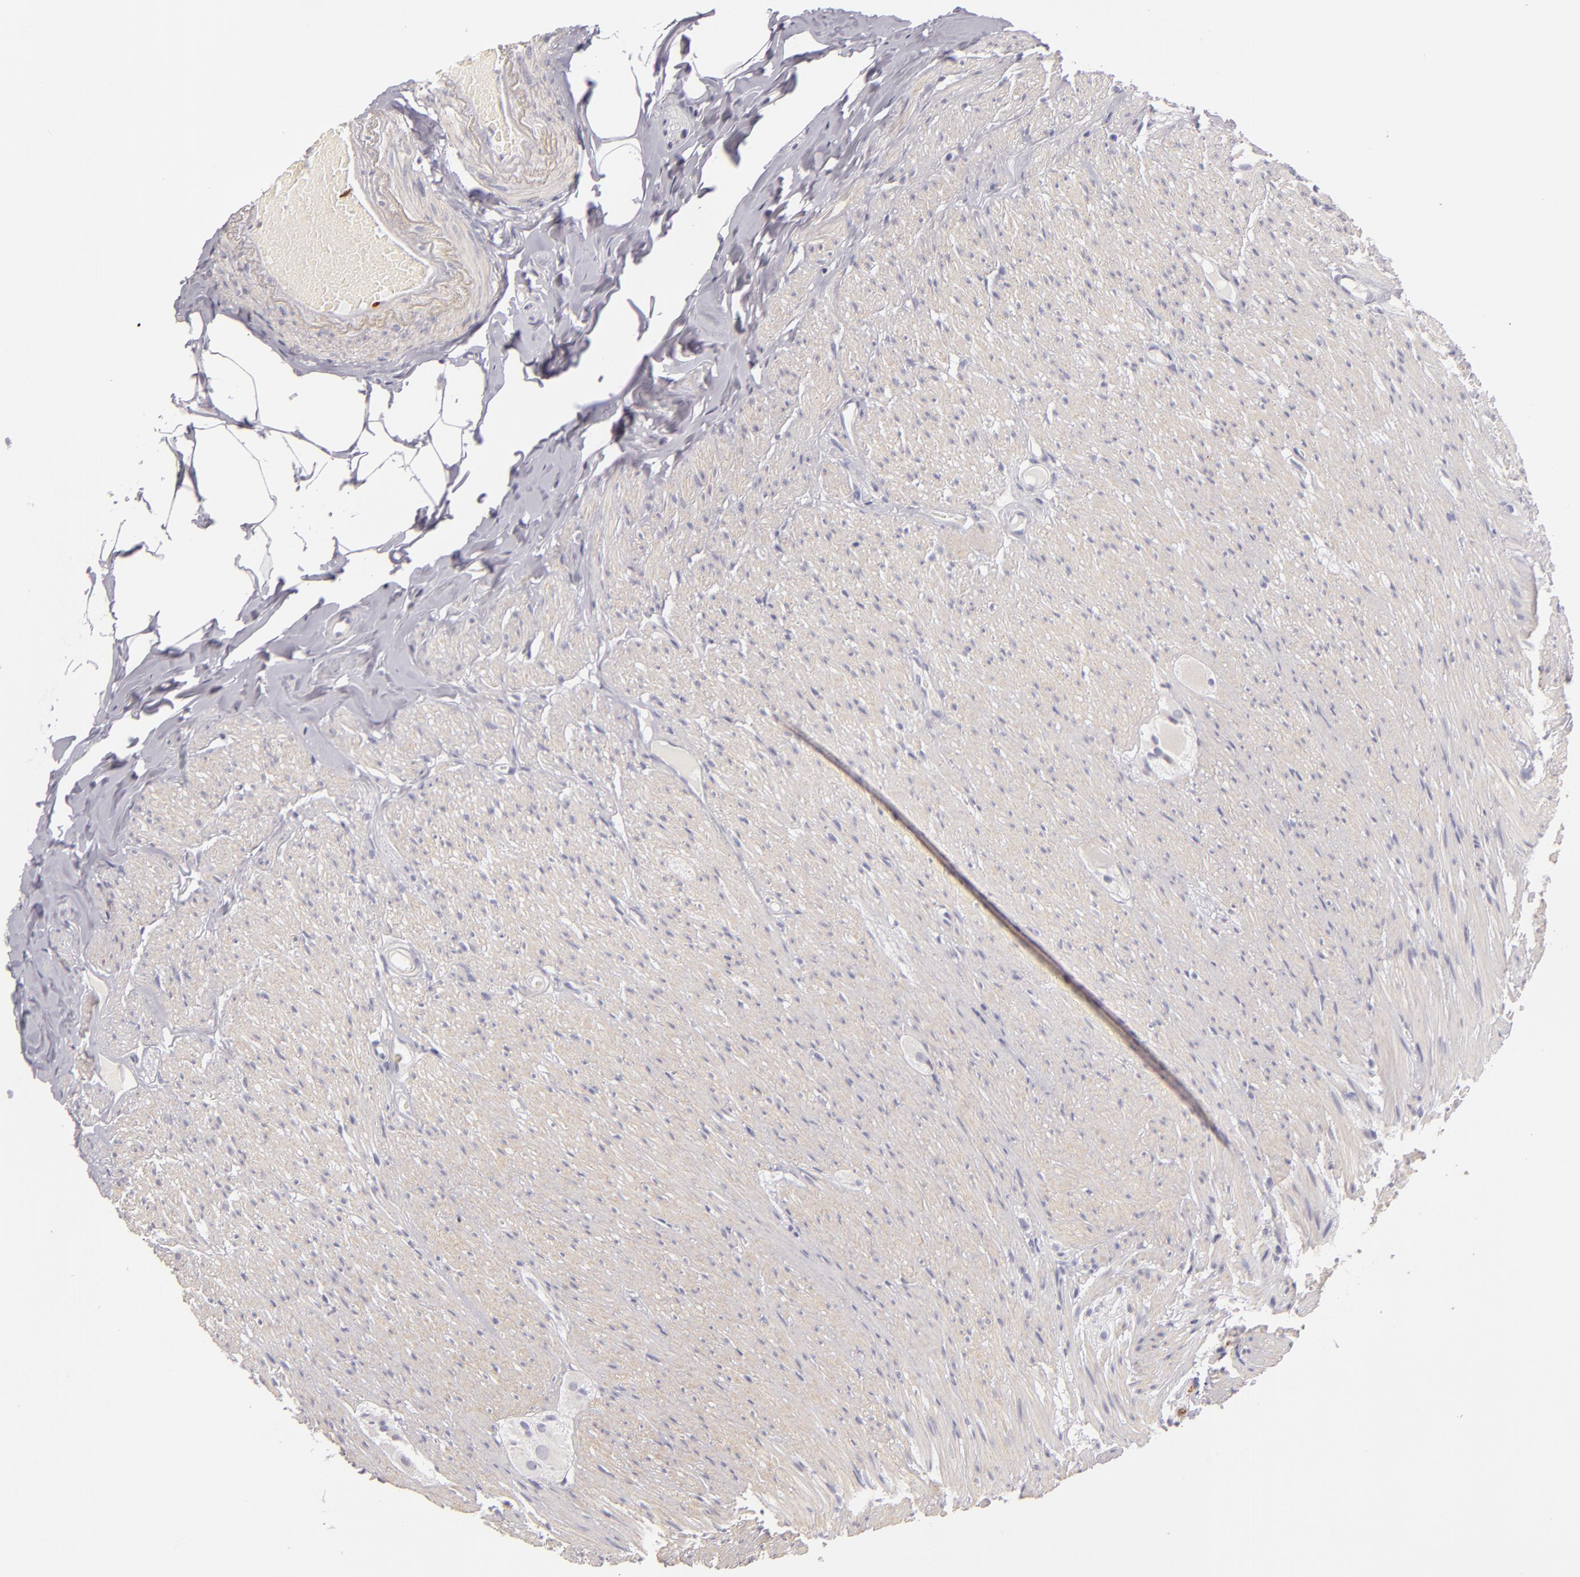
{"staining": {"intensity": "negative", "quantity": "none", "location": "none"}, "tissue": "appendix", "cell_type": "Glandular cells", "image_type": "normal", "snomed": [{"axis": "morphology", "description": "Normal tissue, NOS"}, {"axis": "topography", "description": "Appendix"}], "caption": "Immunohistochemistry of benign human appendix reveals no positivity in glandular cells.", "gene": "FAM181A", "patient": {"sex": "female", "age": 82}}